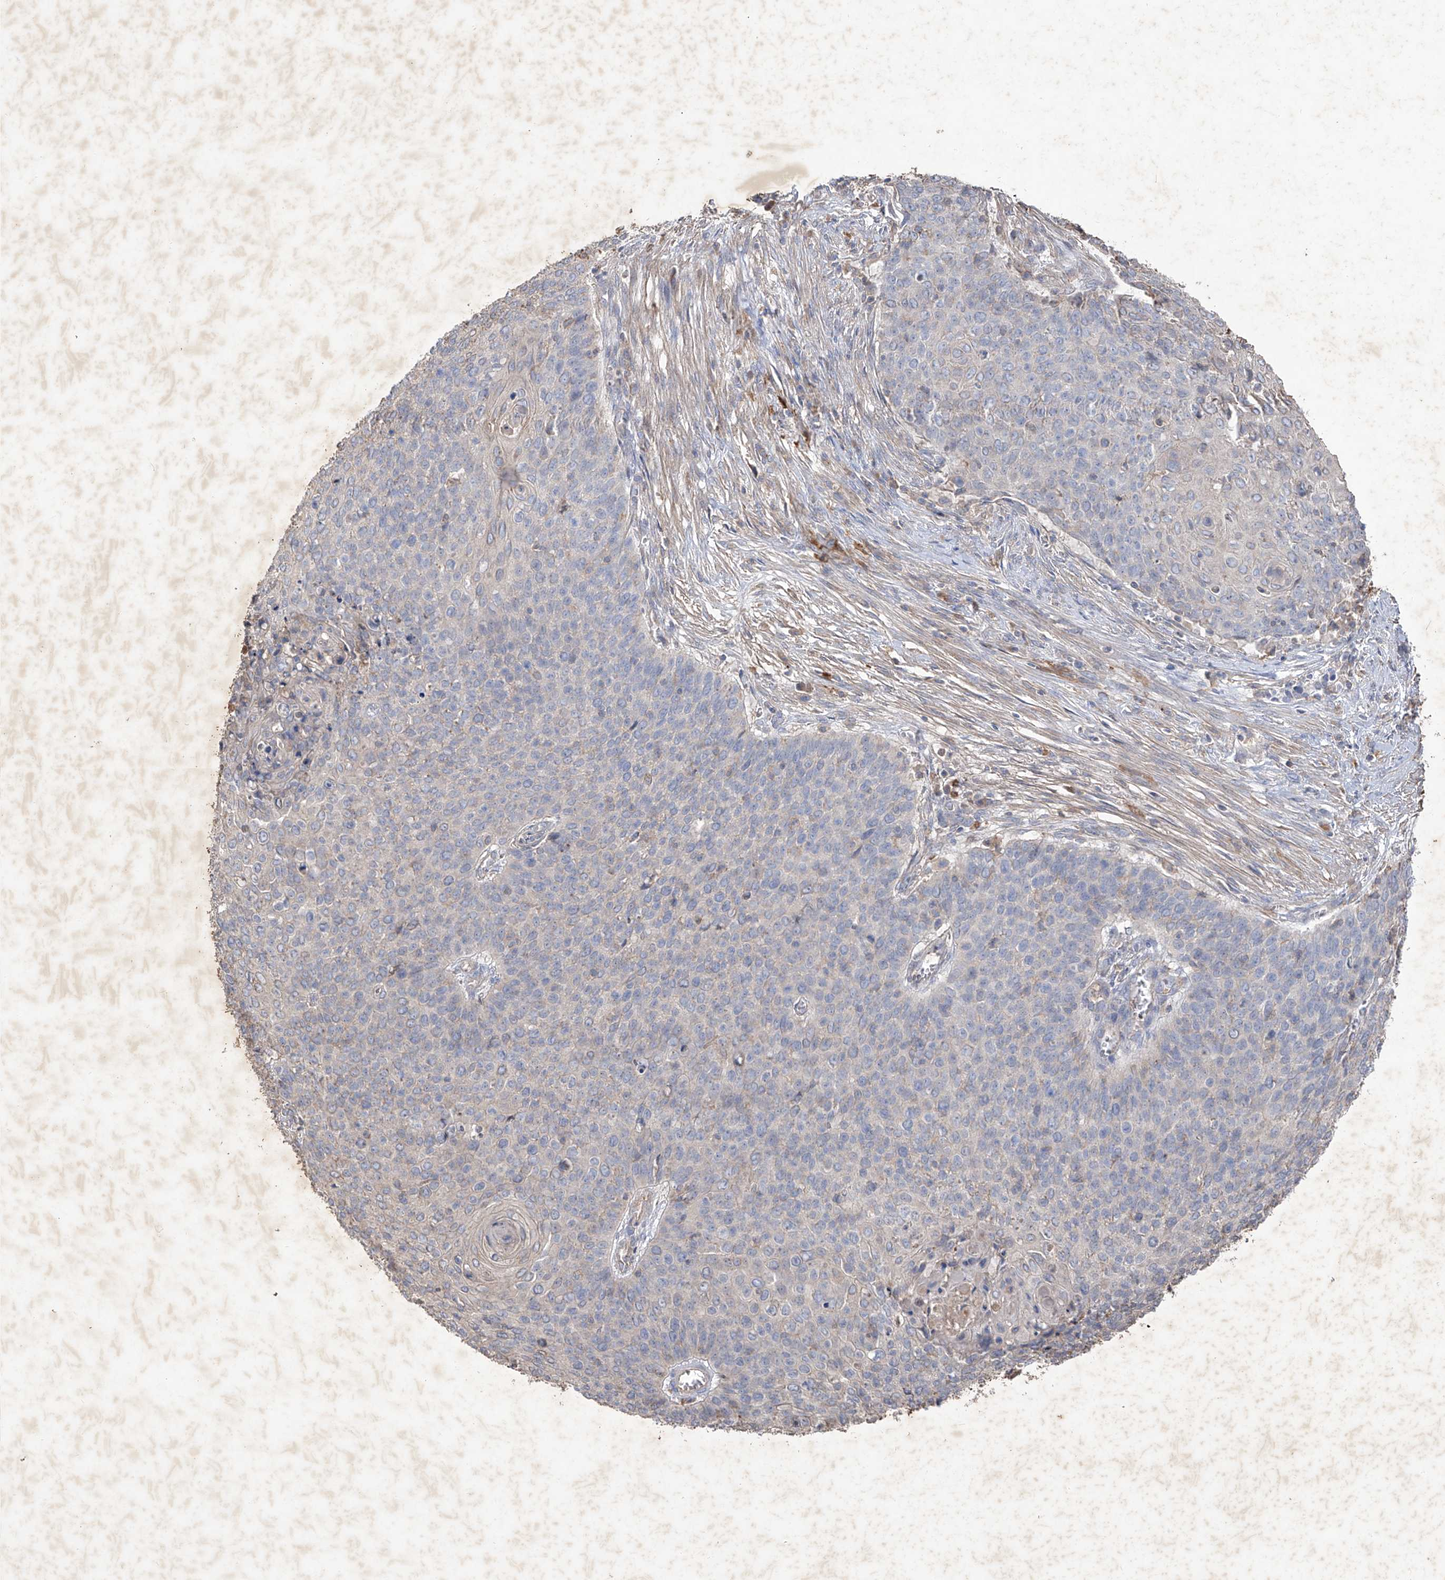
{"staining": {"intensity": "negative", "quantity": "none", "location": "none"}, "tissue": "cervical cancer", "cell_type": "Tumor cells", "image_type": "cancer", "snomed": [{"axis": "morphology", "description": "Squamous cell carcinoma, NOS"}, {"axis": "topography", "description": "Cervix"}], "caption": "Photomicrograph shows no protein expression in tumor cells of cervical squamous cell carcinoma tissue.", "gene": "EDN1", "patient": {"sex": "female", "age": 39}}